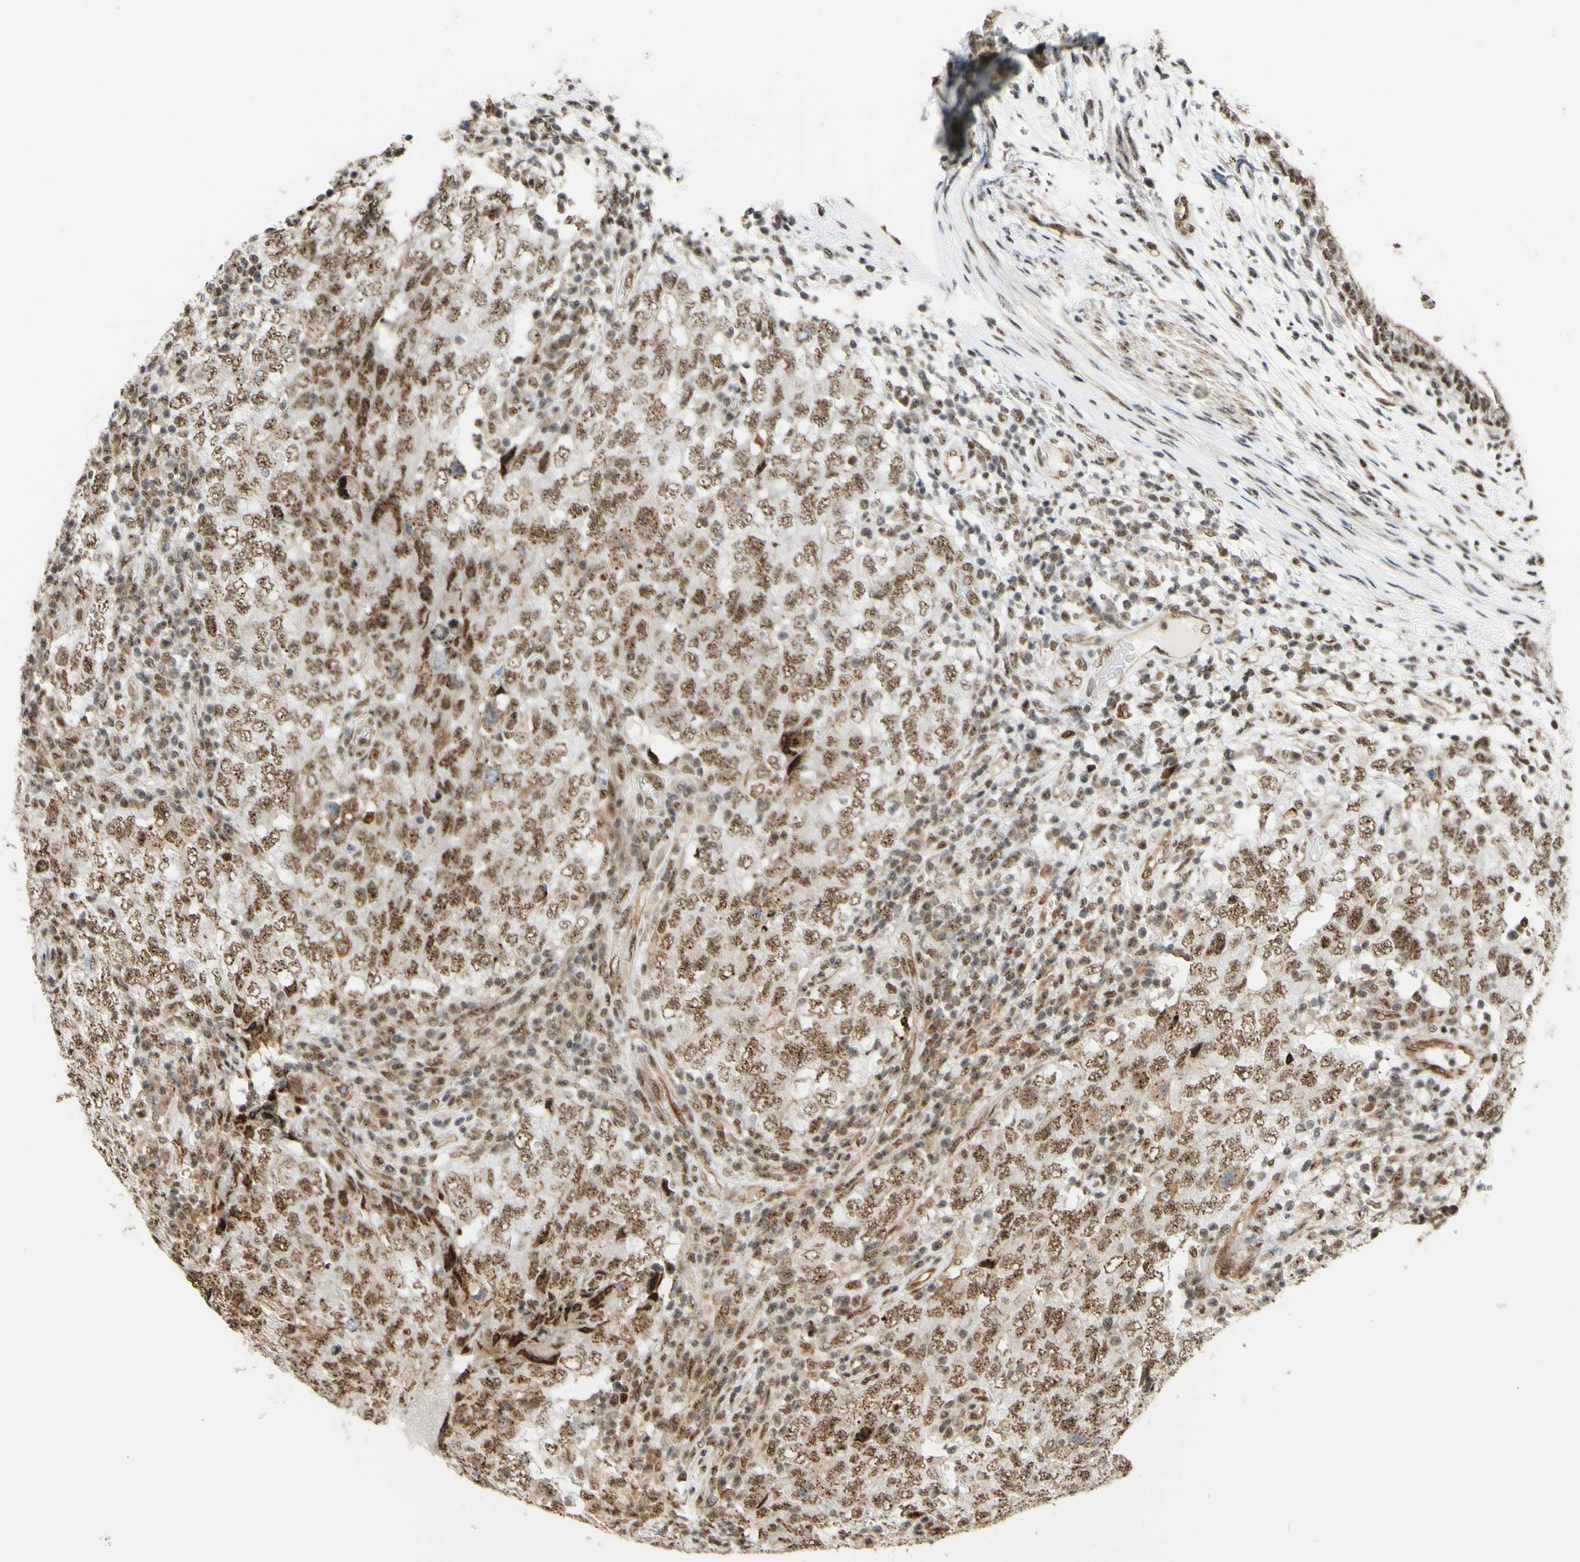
{"staining": {"intensity": "moderate", "quantity": ">75%", "location": "nuclear"}, "tissue": "testis cancer", "cell_type": "Tumor cells", "image_type": "cancer", "snomed": [{"axis": "morphology", "description": "Carcinoma, Embryonal, NOS"}, {"axis": "topography", "description": "Testis"}], "caption": "Immunohistochemistry (DAB) staining of human embryonal carcinoma (testis) displays moderate nuclear protein positivity in approximately >75% of tumor cells.", "gene": "SAP18", "patient": {"sex": "male", "age": 26}}